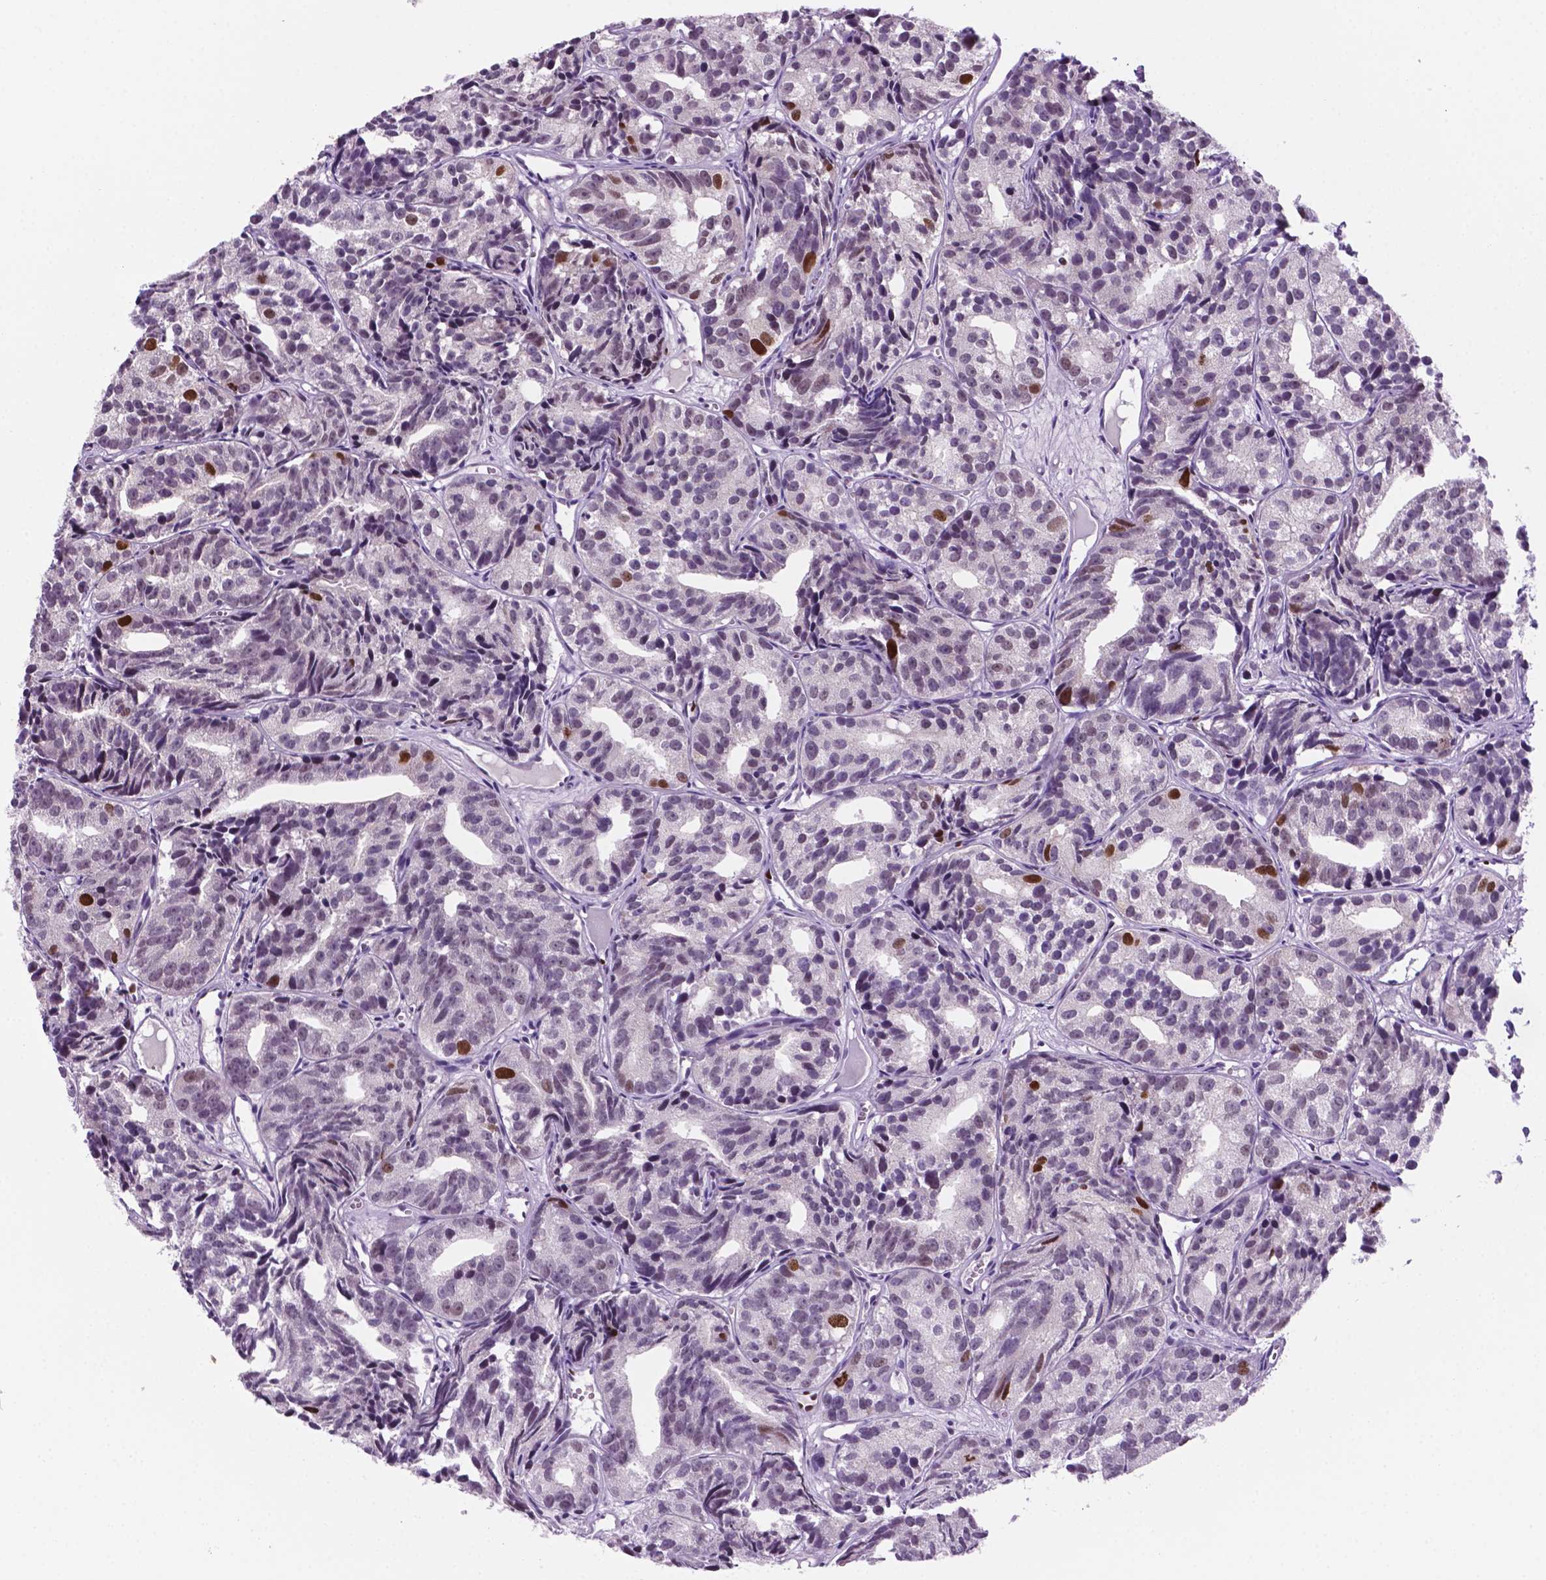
{"staining": {"intensity": "strong", "quantity": "<25%", "location": "nuclear"}, "tissue": "prostate cancer", "cell_type": "Tumor cells", "image_type": "cancer", "snomed": [{"axis": "morphology", "description": "Adenocarcinoma, High grade"}, {"axis": "topography", "description": "Prostate"}], "caption": "Prostate adenocarcinoma (high-grade) stained with a protein marker demonstrates strong staining in tumor cells.", "gene": "NCAPH2", "patient": {"sex": "male", "age": 77}}